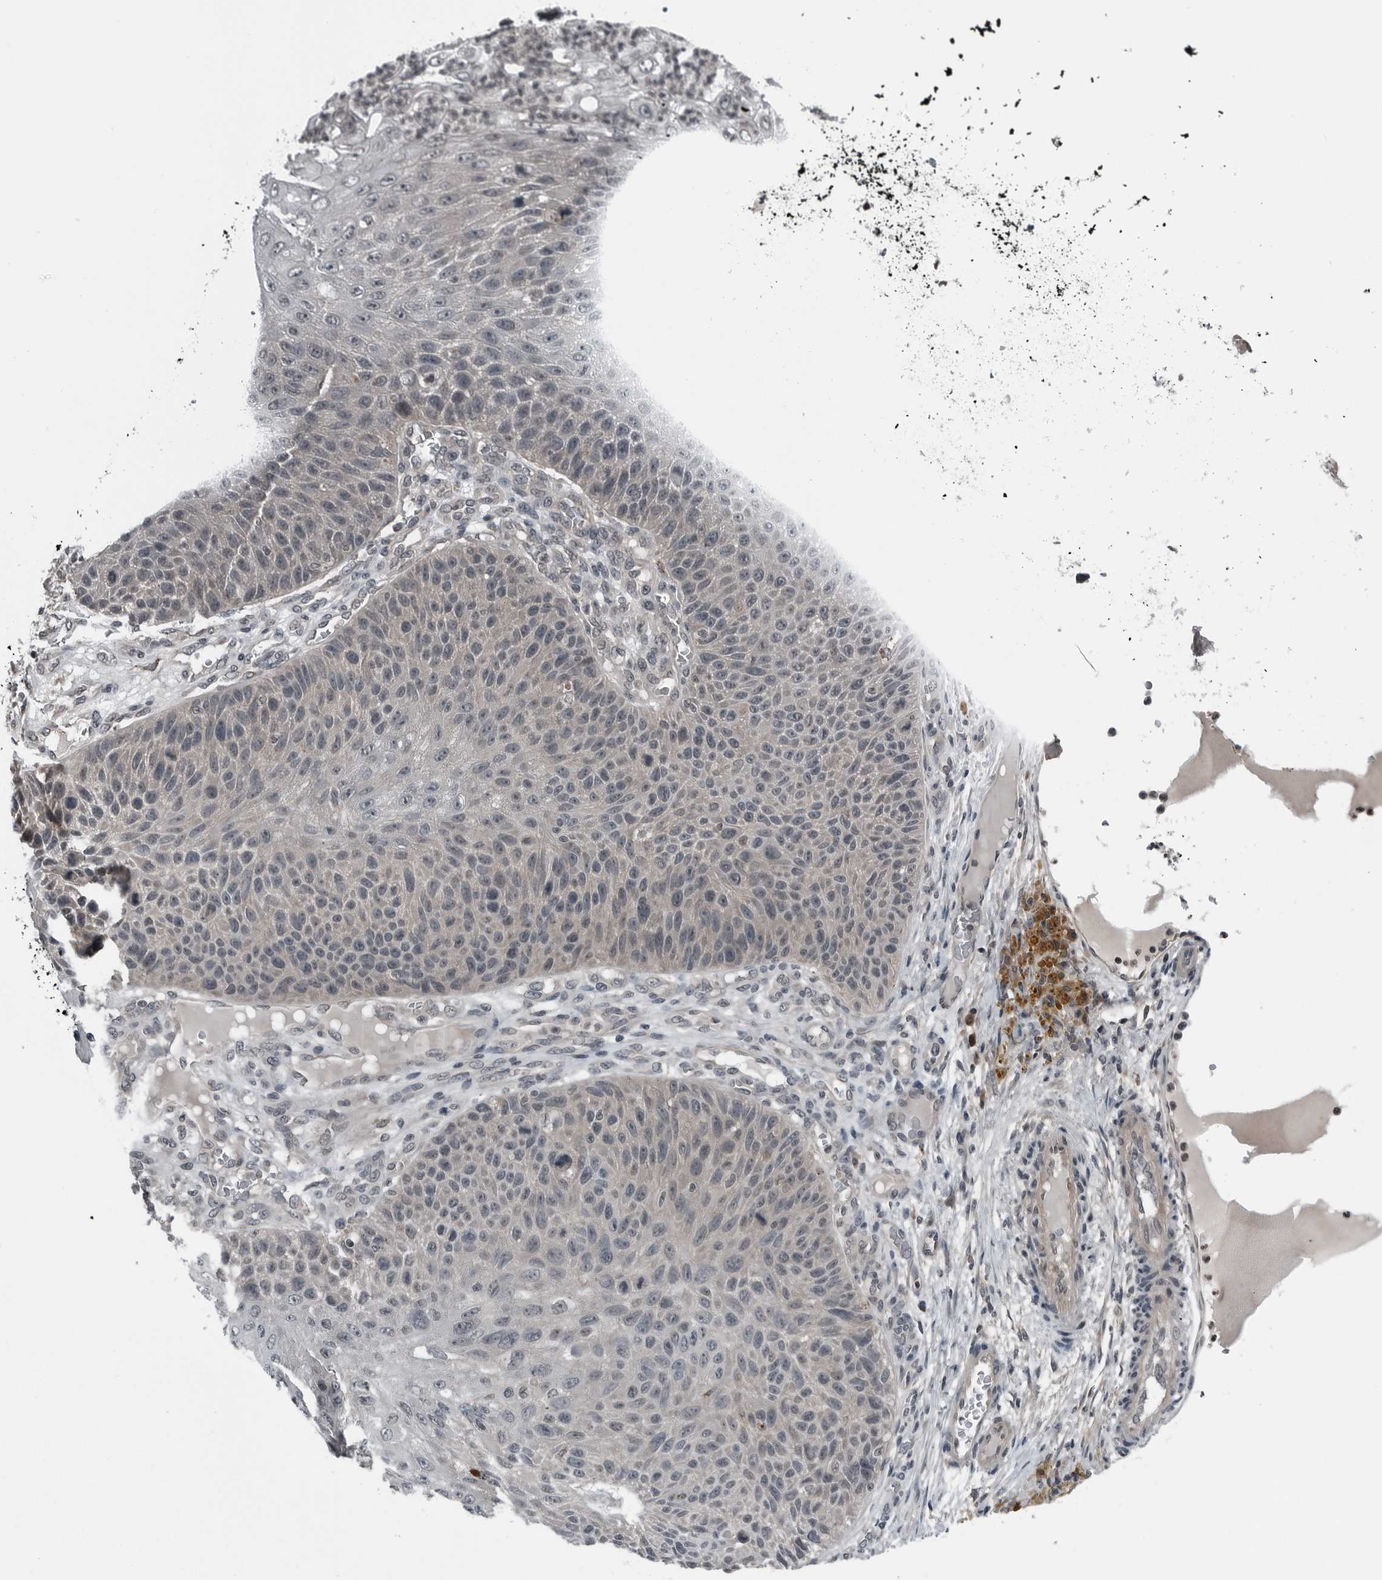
{"staining": {"intensity": "negative", "quantity": "none", "location": "none"}, "tissue": "skin cancer", "cell_type": "Tumor cells", "image_type": "cancer", "snomed": [{"axis": "morphology", "description": "Squamous cell carcinoma, NOS"}, {"axis": "topography", "description": "Skin"}], "caption": "The image demonstrates no significant positivity in tumor cells of skin cancer.", "gene": "GAK", "patient": {"sex": "female", "age": 88}}